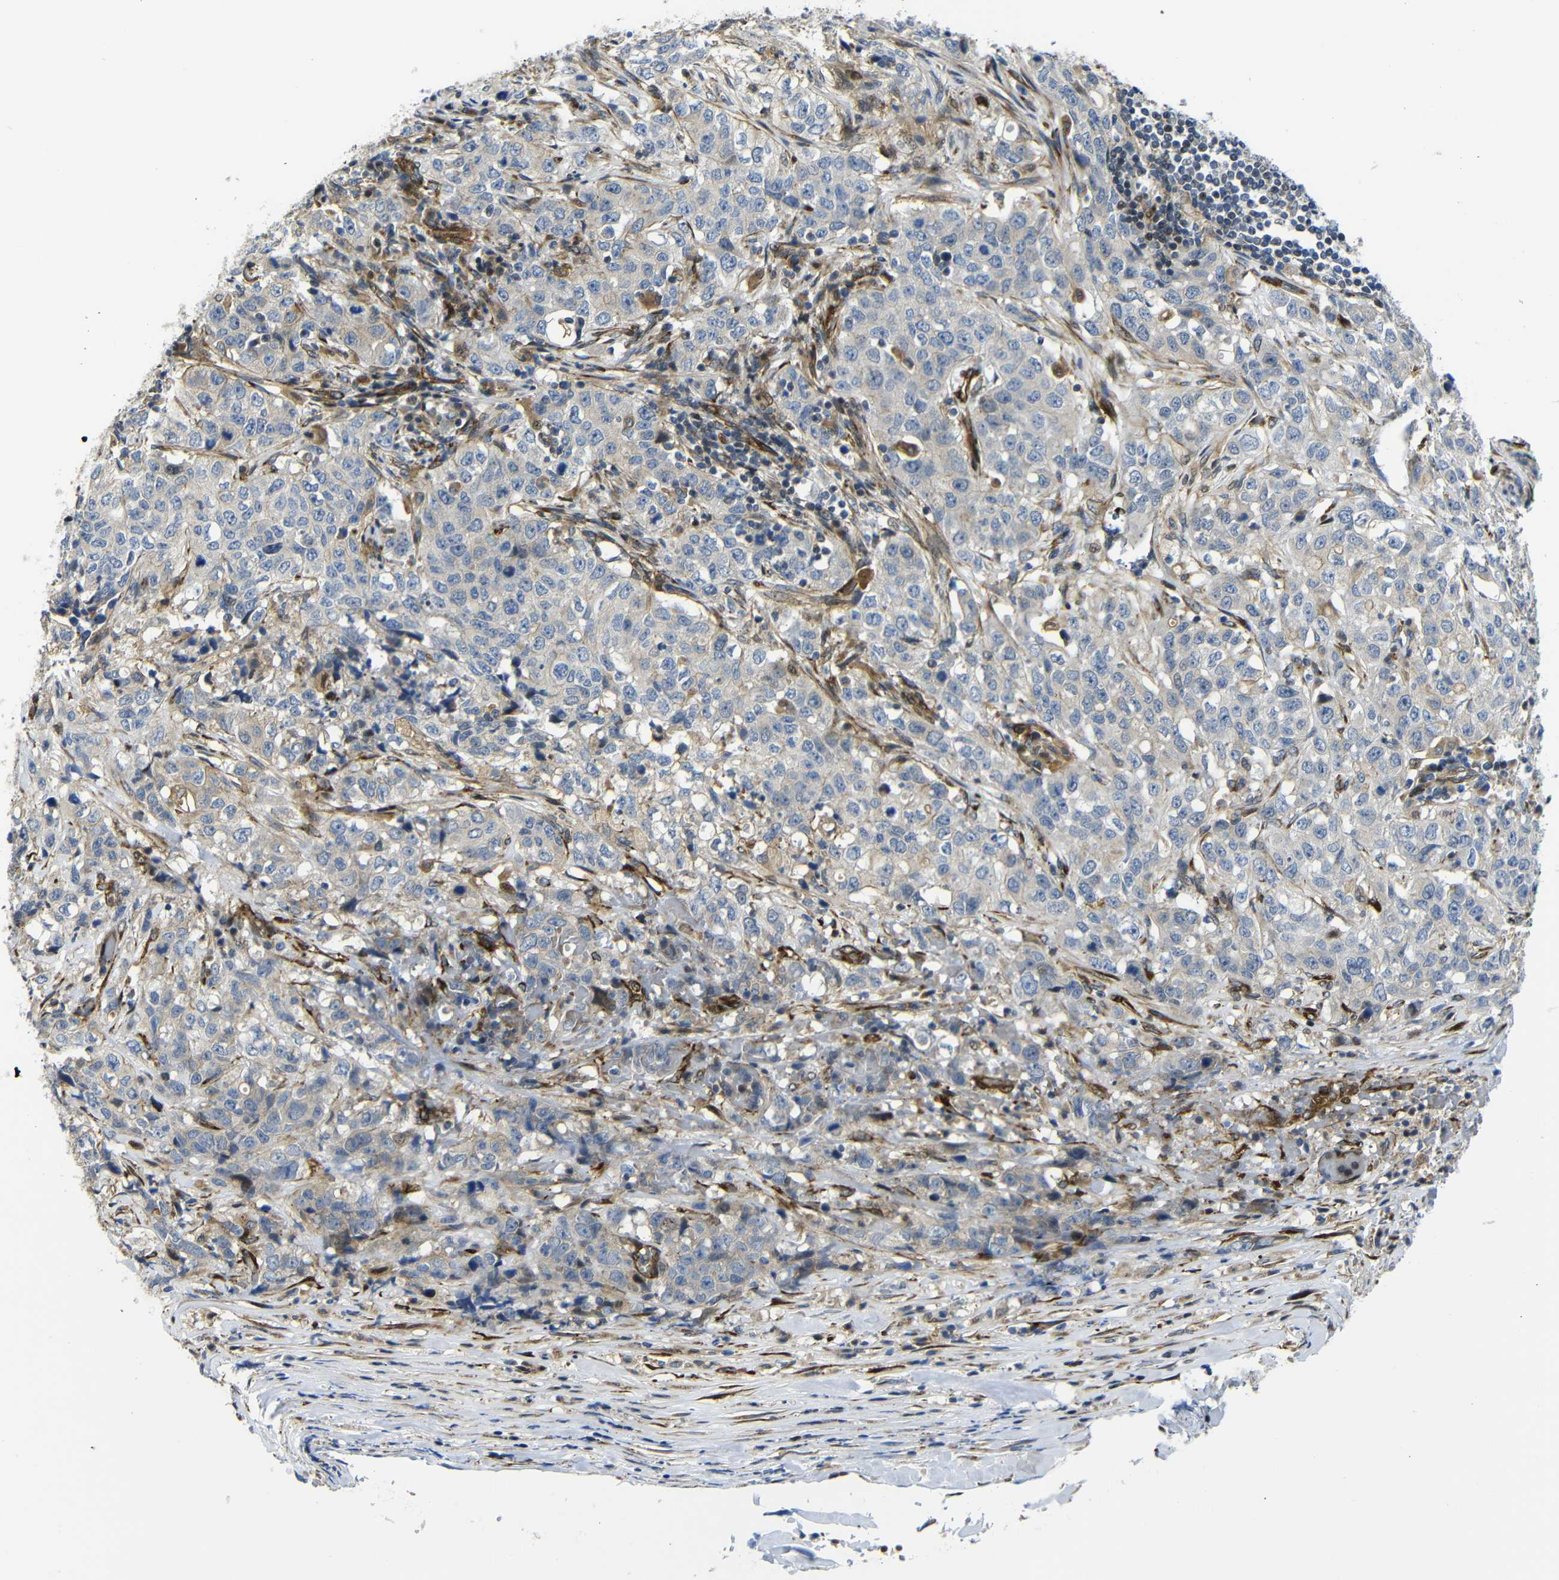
{"staining": {"intensity": "weak", "quantity": "<25%", "location": "cytoplasmic/membranous"}, "tissue": "stomach cancer", "cell_type": "Tumor cells", "image_type": "cancer", "snomed": [{"axis": "morphology", "description": "Adenocarcinoma, NOS"}, {"axis": "topography", "description": "Stomach"}], "caption": "There is no significant staining in tumor cells of adenocarcinoma (stomach).", "gene": "PARP14", "patient": {"sex": "male", "age": 48}}